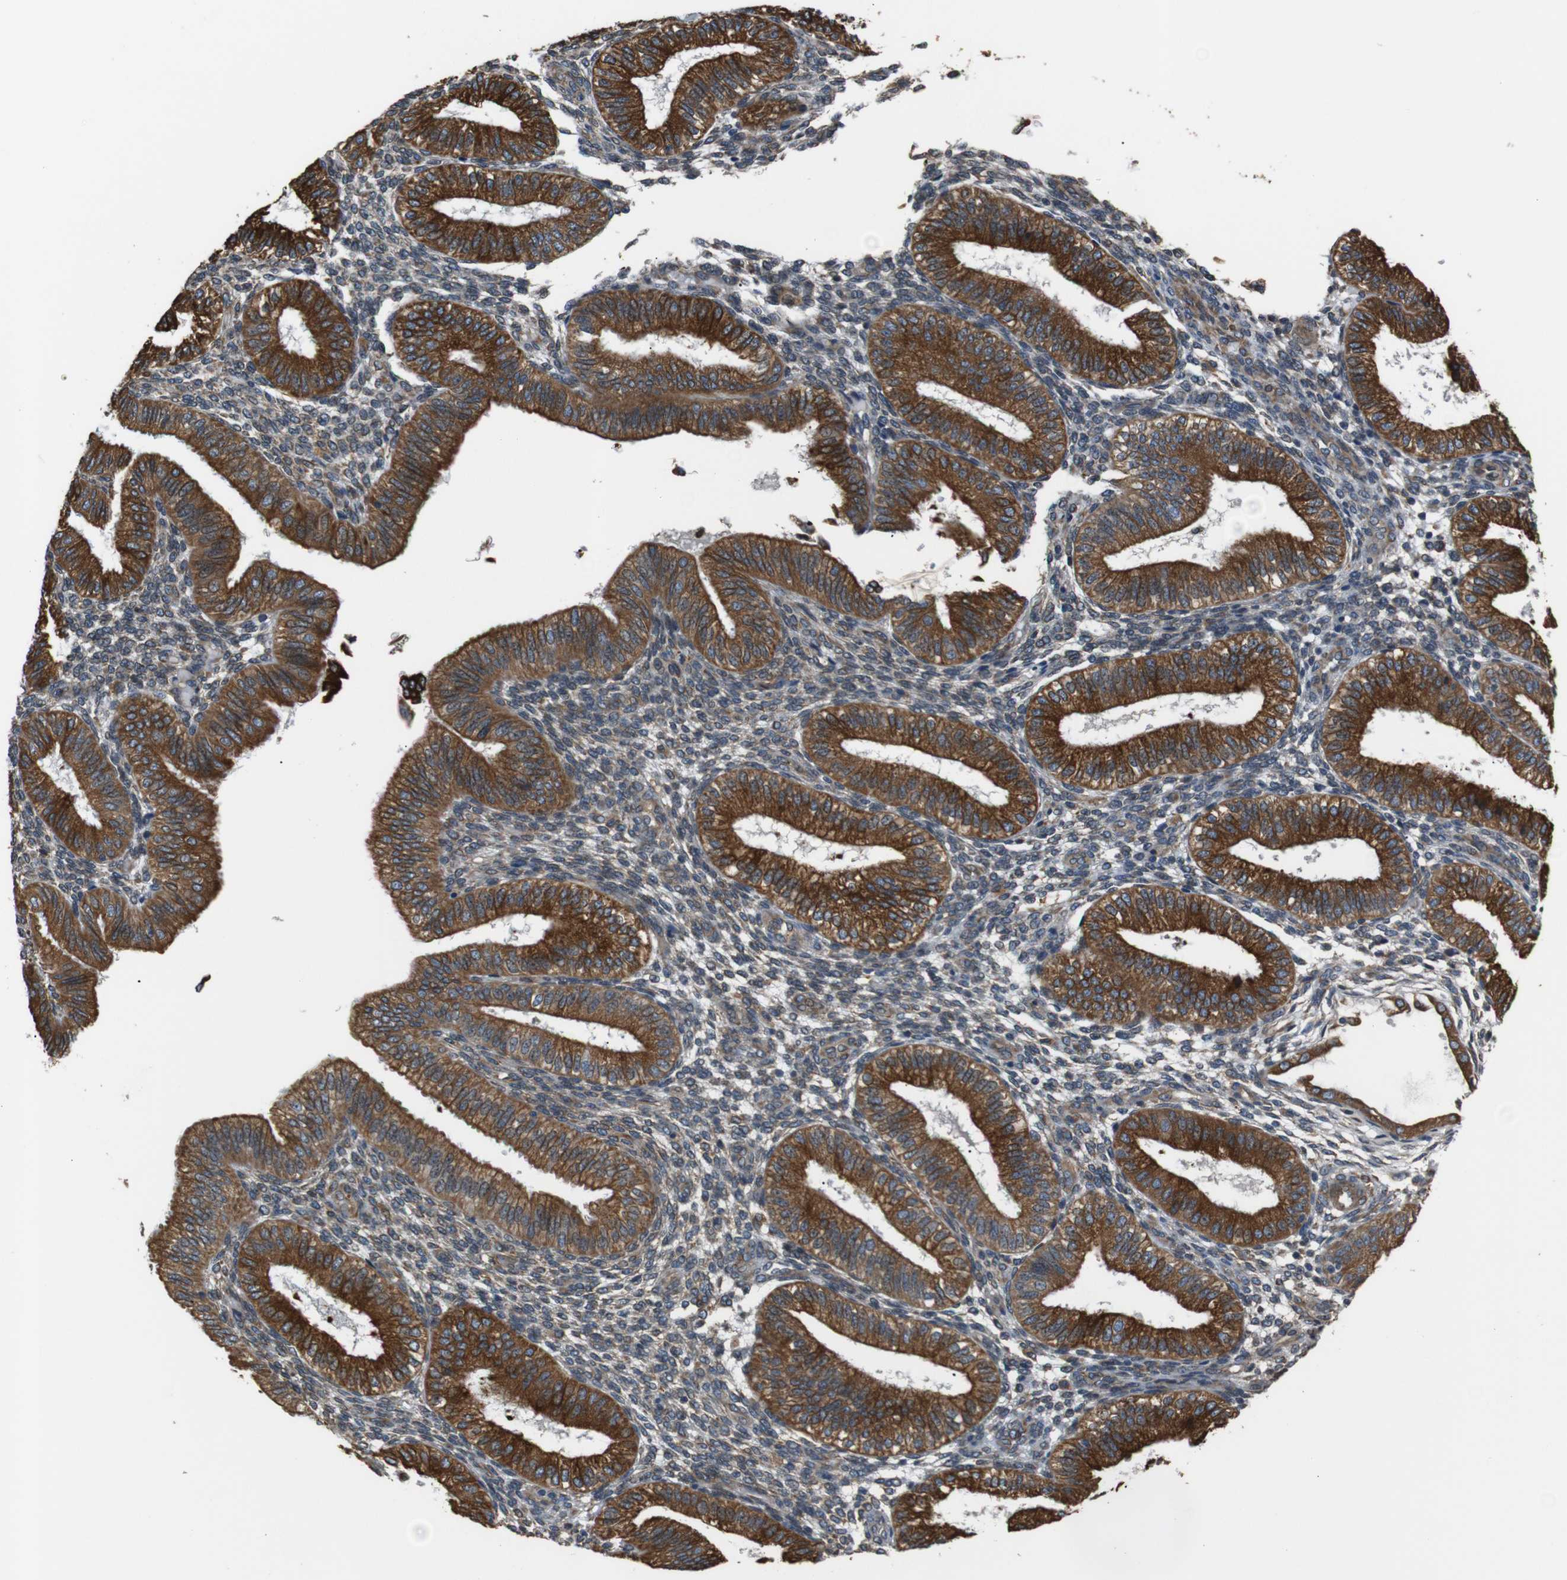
{"staining": {"intensity": "weak", "quantity": ">75%", "location": "cytoplasmic/membranous"}, "tissue": "endometrium", "cell_type": "Cells in endometrial stroma", "image_type": "normal", "snomed": [{"axis": "morphology", "description": "Normal tissue, NOS"}, {"axis": "topography", "description": "Endometrium"}], "caption": "An image of endometrium stained for a protein displays weak cytoplasmic/membranous brown staining in cells in endometrial stroma.", "gene": "TMED2", "patient": {"sex": "female", "age": 39}}